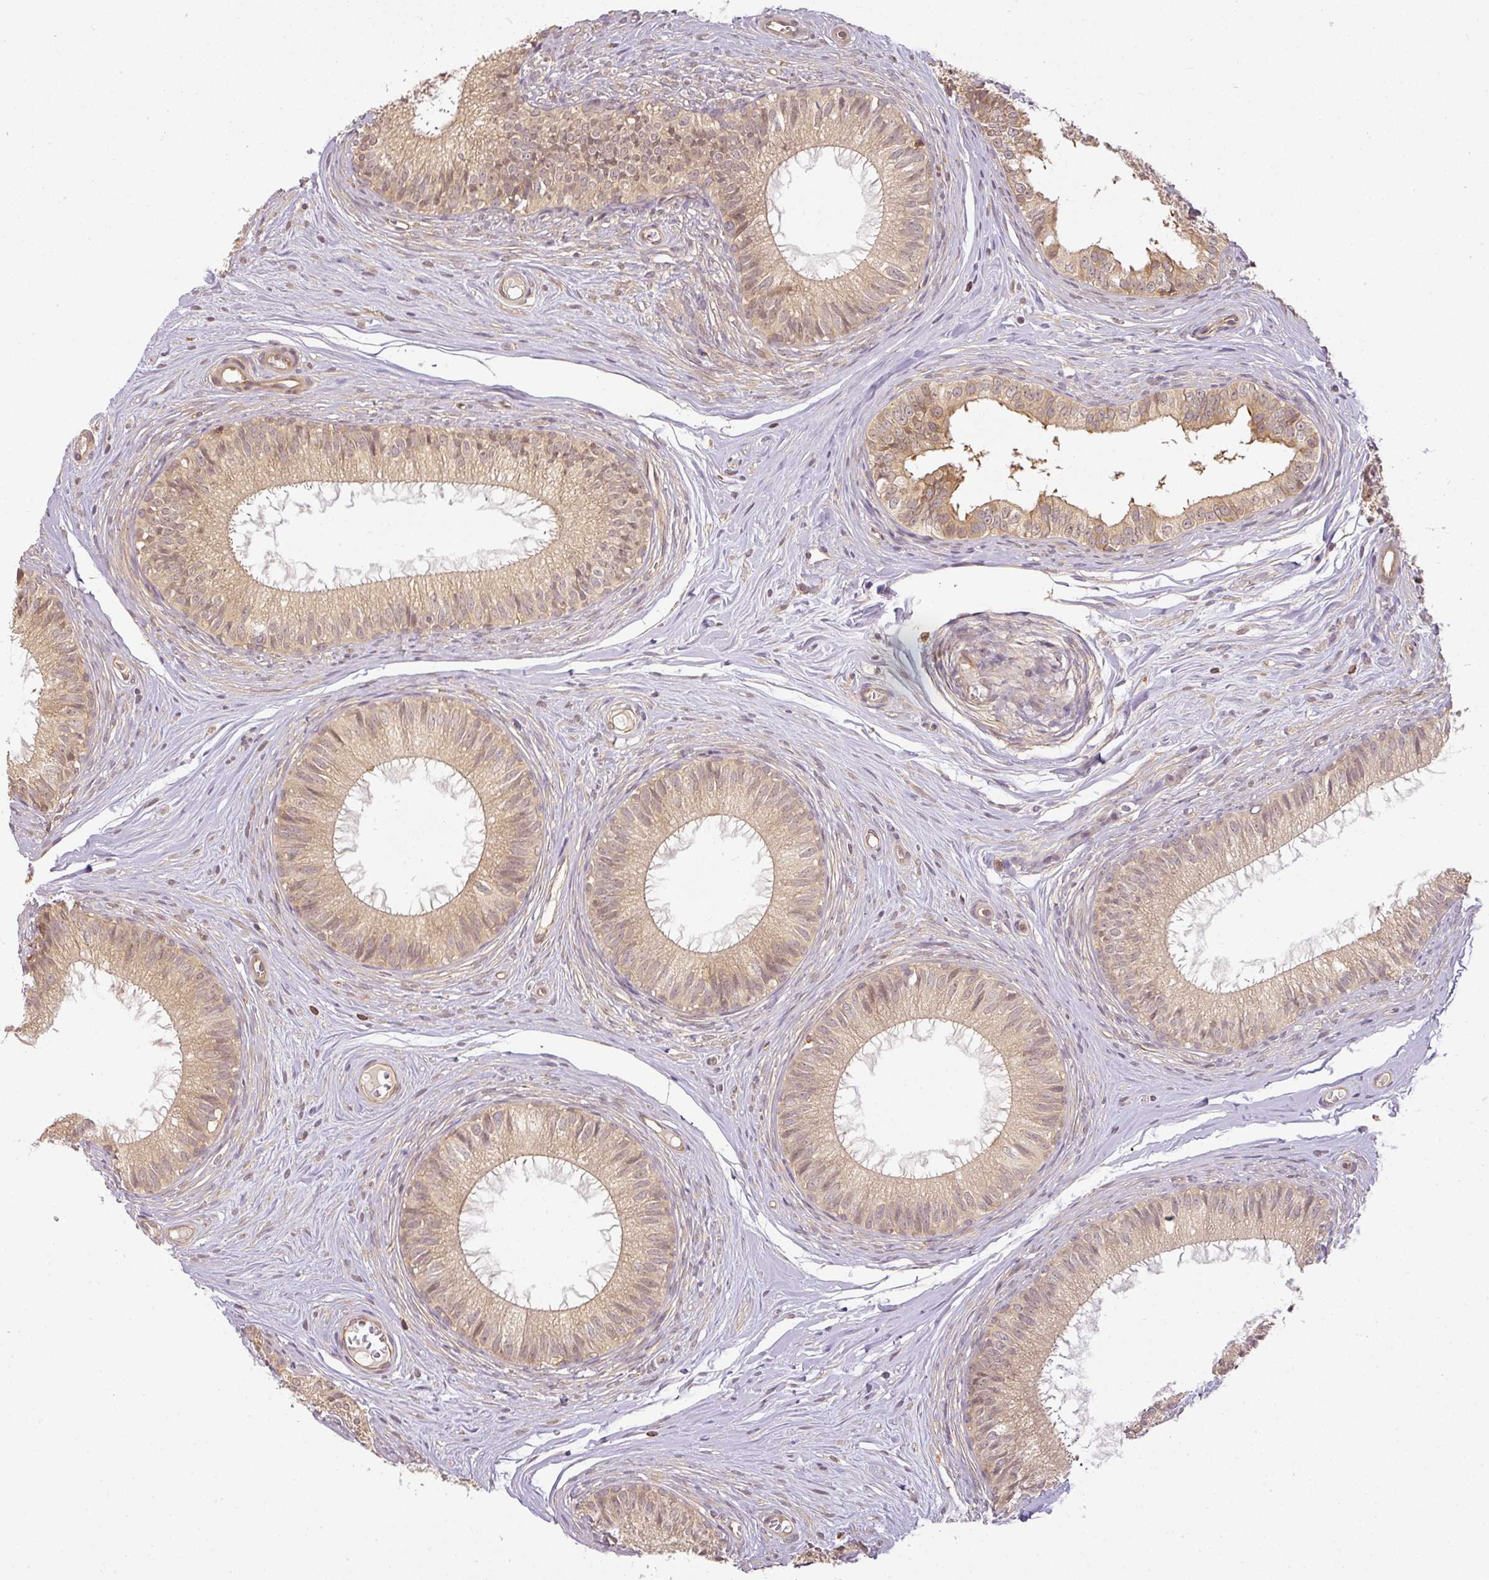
{"staining": {"intensity": "moderate", "quantity": ">75%", "location": "cytoplasmic/membranous"}, "tissue": "epididymis", "cell_type": "Glandular cells", "image_type": "normal", "snomed": [{"axis": "morphology", "description": "Normal tissue, NOS"}, {"axis": "topography", "description": "Epididymis"}], "caption": "Immunohistochemical staining of unremarkable human epididymis demonstrates moderate cytoplasmic/membranous protein positivity in approximately >75% of glandular cells.", "gene": "TCL1B", "patient": {"sex": "male", "age": 25}}